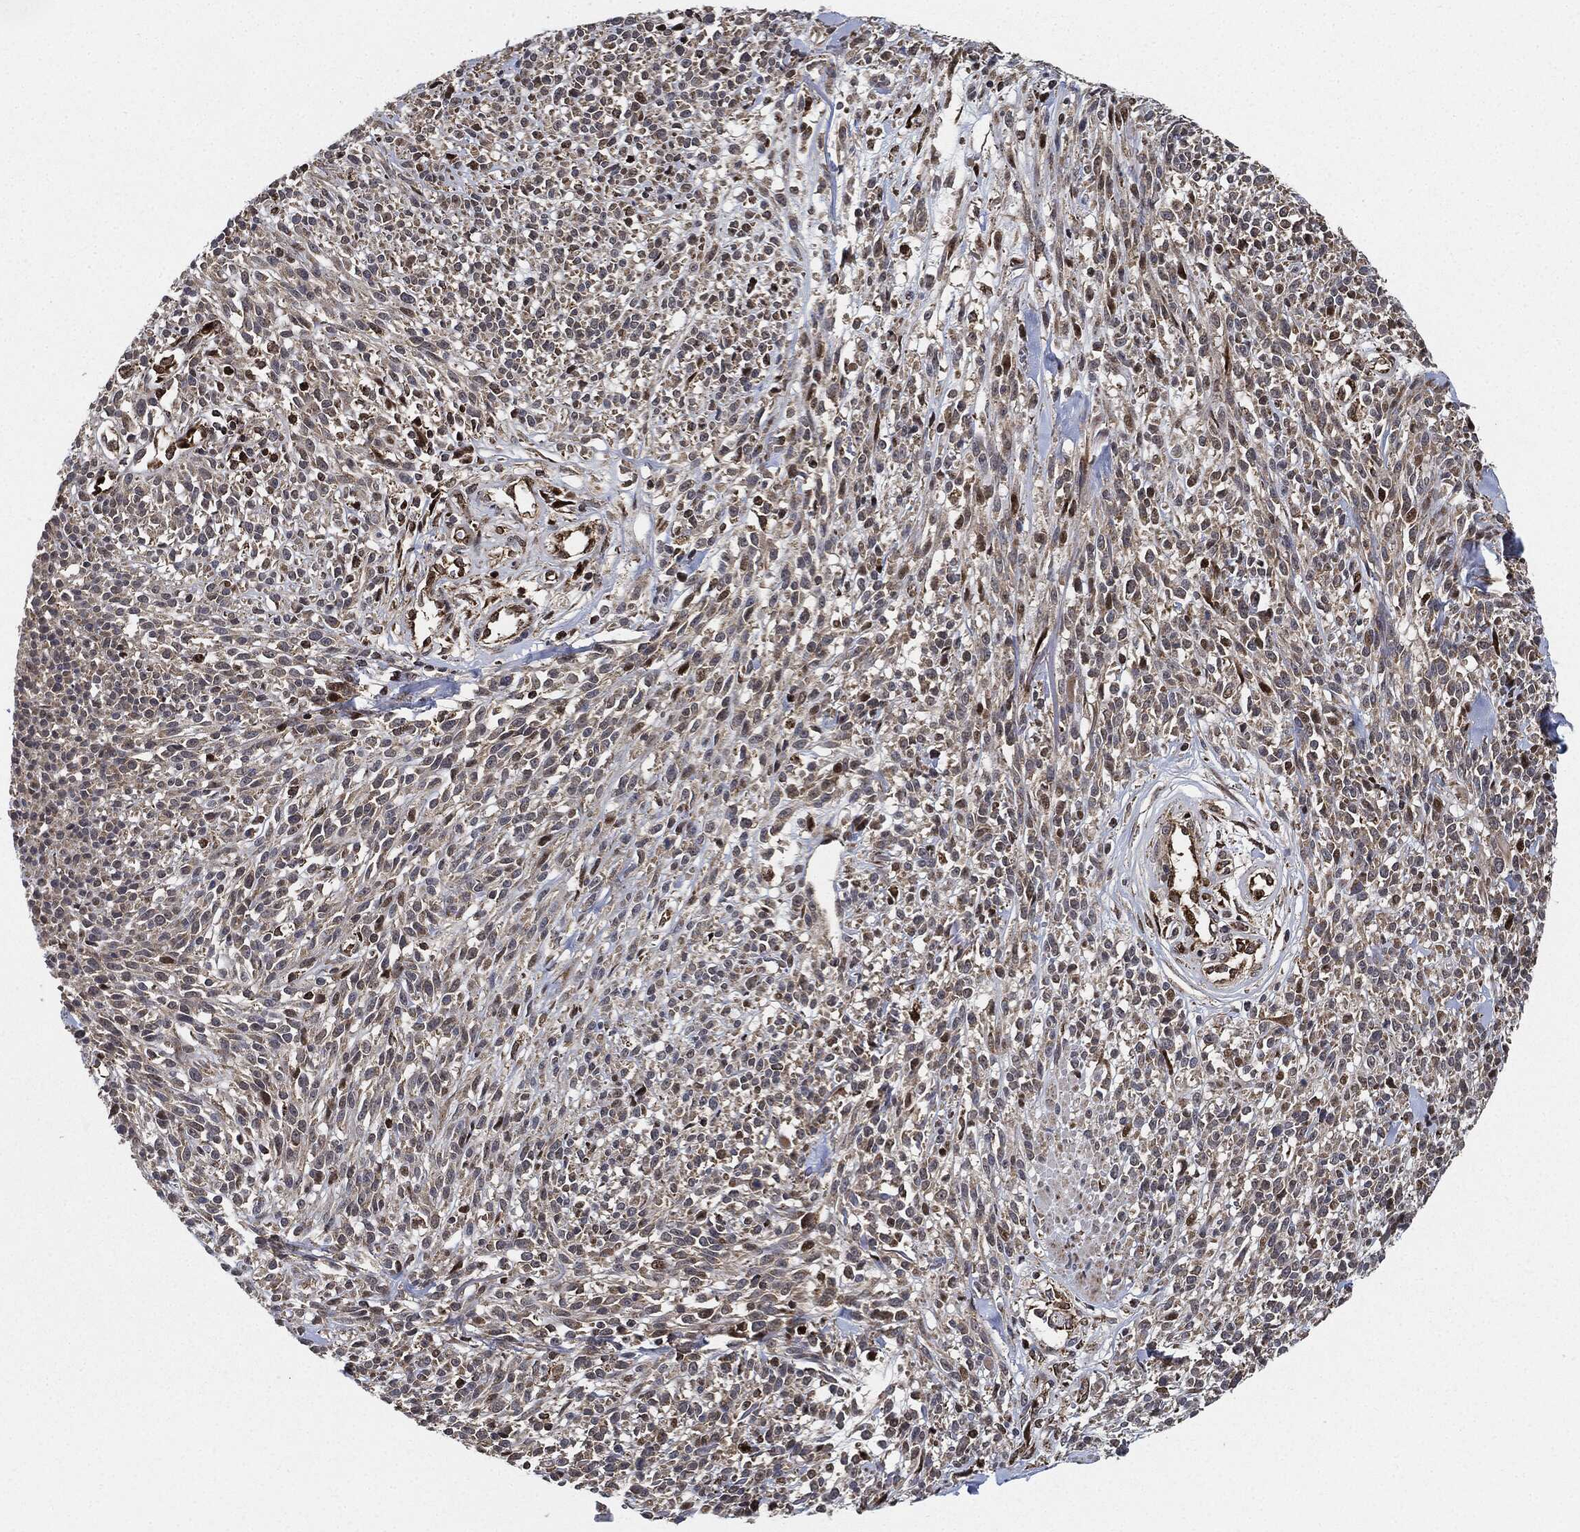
{"staining": {"intensity": "negative", "quantity": "none", "location": "none"}, "tissue": "melanoma", "cell_type": "Tumor cells", "image_type": "cancer", "snomed": [{"axis": "morphology", "description": "Malignant melanoma, NOS"}, {"axis": "topography", "description": "Skin"}, {"axis": "topography", "description": "Skin of trunk"}], "caption": "IHC image of malignant melanoma stained for a protein (brown), which reveals no expression in tumor cells.", "gene": "RNASEL", "patient": {"sex": "male", "age": 74}}